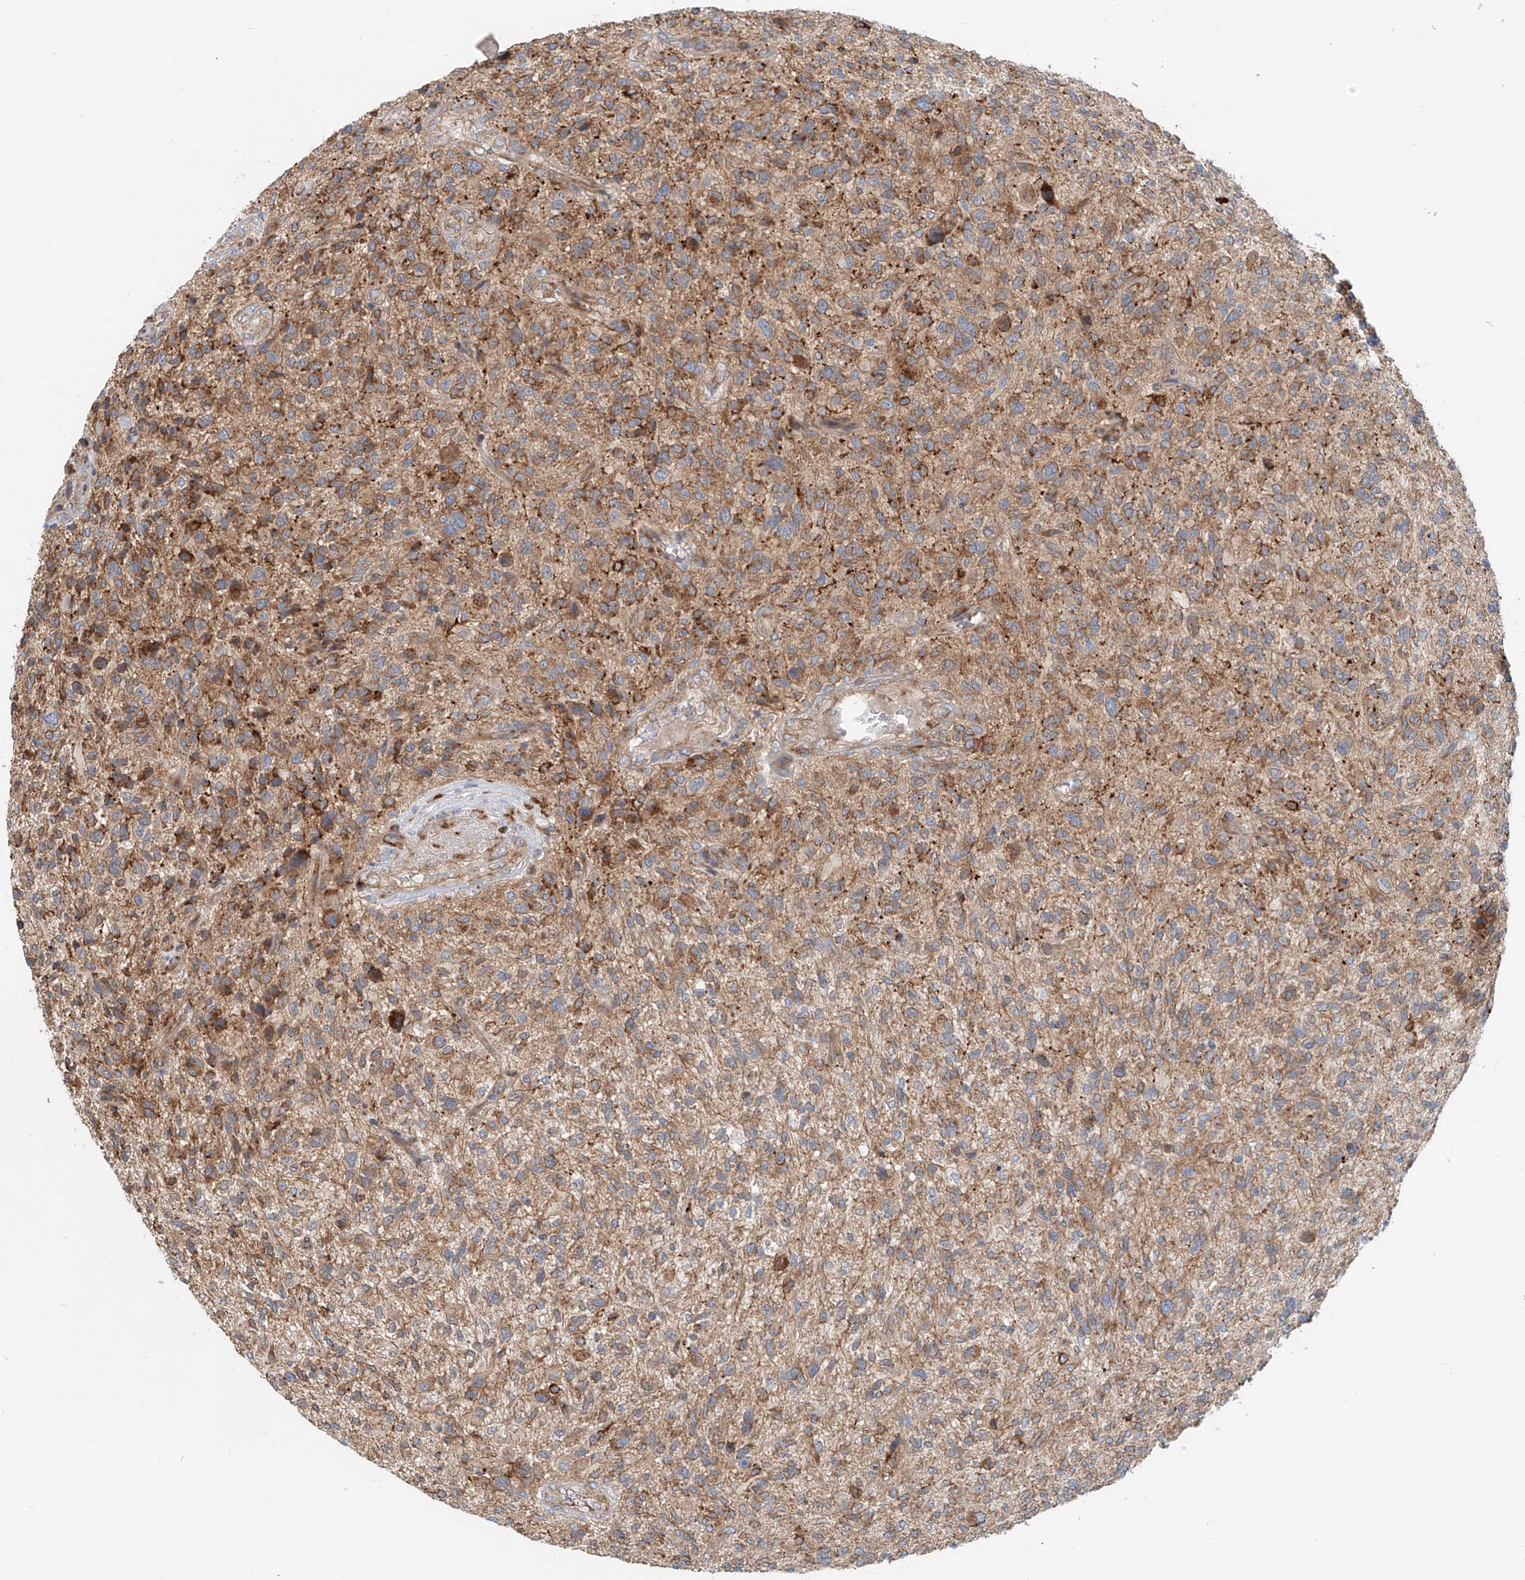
{"staining": {"intensity": "moderate", "quantity": "25%-75%", "location": "cytoplasmic/membranous"}, "tissue": "glioma", "cell_type": "Tumor cells", "image_type": "cancer", "snomed": [{"axis": "morphology", "description": "Glioma, malignant, High grade"}, {"axis": "topography", "description": "Brain"}], "caption": "Brown immunohistochemical staining in malignant glioma (high-grade) demonstrates moderate cytoplasmic/membranous positivity in about 25%-75% of tumor cells.", "gene": "SNAP29", "patient": {"sex": "male", "age": 47}}